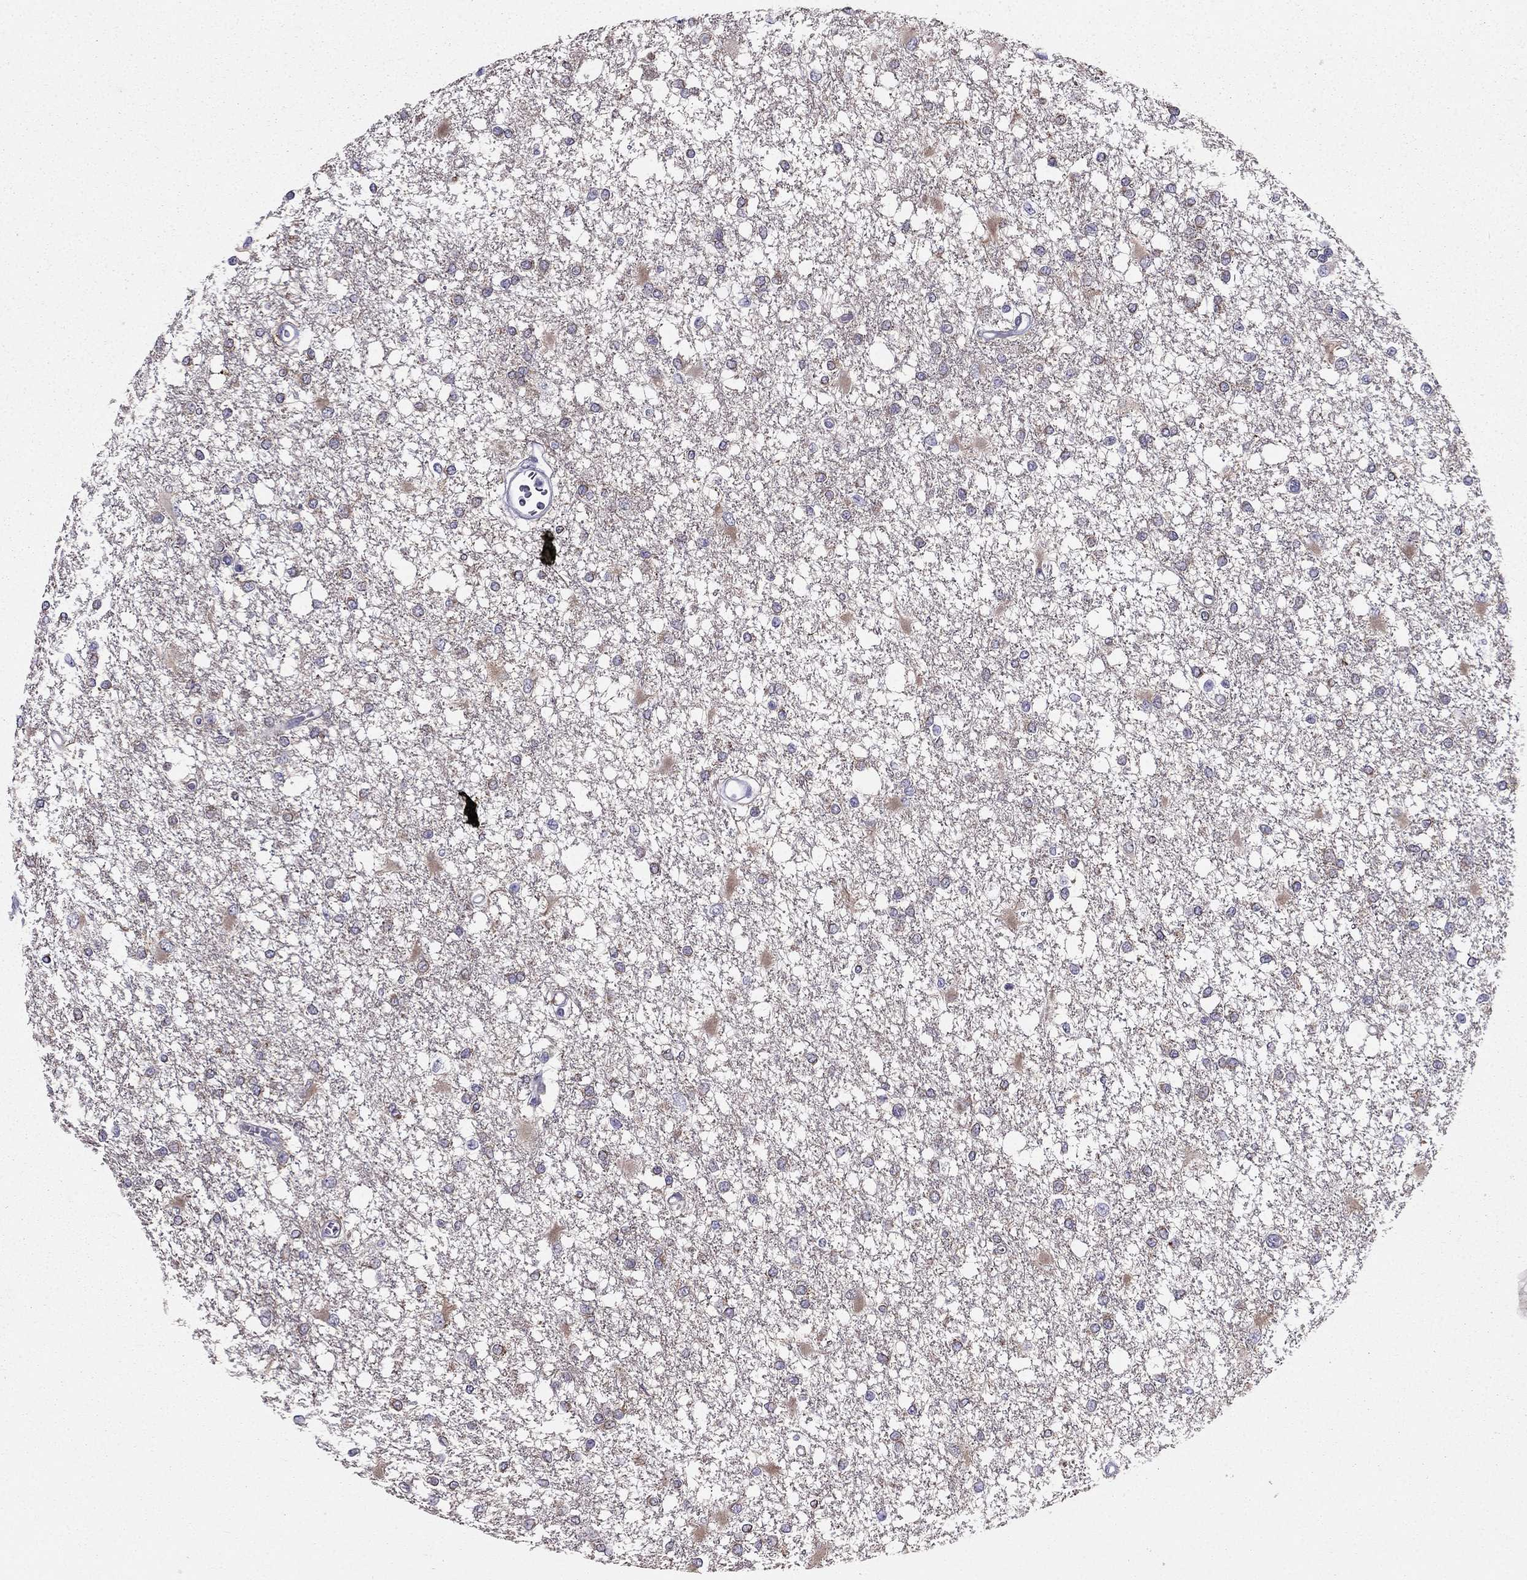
{"staining": {"intensity": "negative", "quantity": "none", "location": "none"}, "tissue": "glioma", "cell_type": "Tumor cells", "image_type": "cancer", "snomed": [{"axis": "morphology", "description": "Glioma, malignant, High grade"}, {"axis": "topography", "description": "Cerebral cortex"}], "caption": "IHC photomicrograph of human glioma stained for a protein (brown), which shows no positivity in tumor cells.", "gene": "SYT5", "patient": {"sex": "male", "age": 79}}